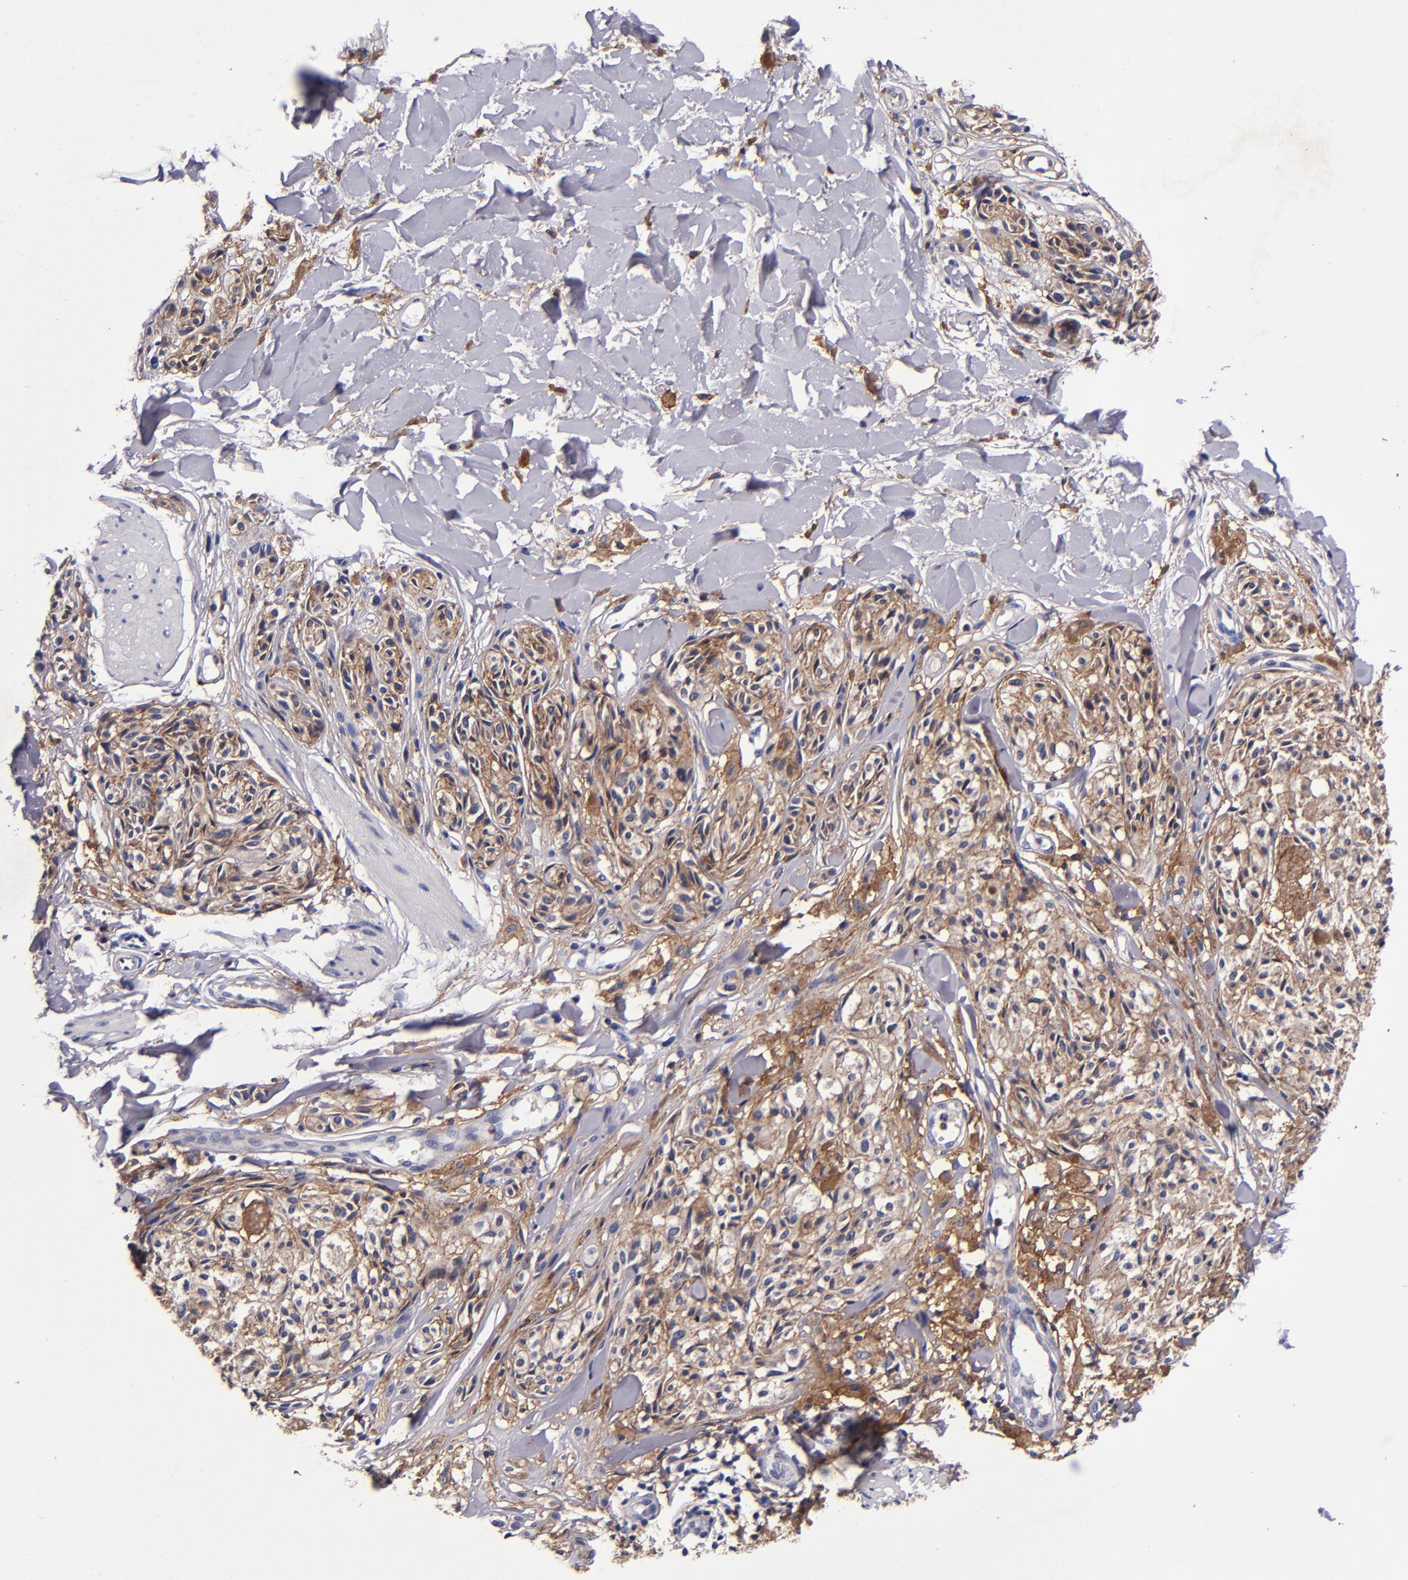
{"staining": {"intensity": "moderate", "quantity": "25%-75%", "location": "cytoplasmic/membranous"}, "tissue": "melanoma", "cell_type": "Tumor cells", "image_type": "cancer", "snomed": [{"axis": "morphology", "description": "Malignant melanoma, Metastatic site"}, {"axis": "topography", "description": "Skin"}], "caption": "Protein expression by IHC shows moderate cytoplasmic/membranous expression in approximately 25%-75% of tumor cells in malignant melanoma (metastatic site).", "gene": "SIRPA", "patient": {"sex": "female", "age": 66}}